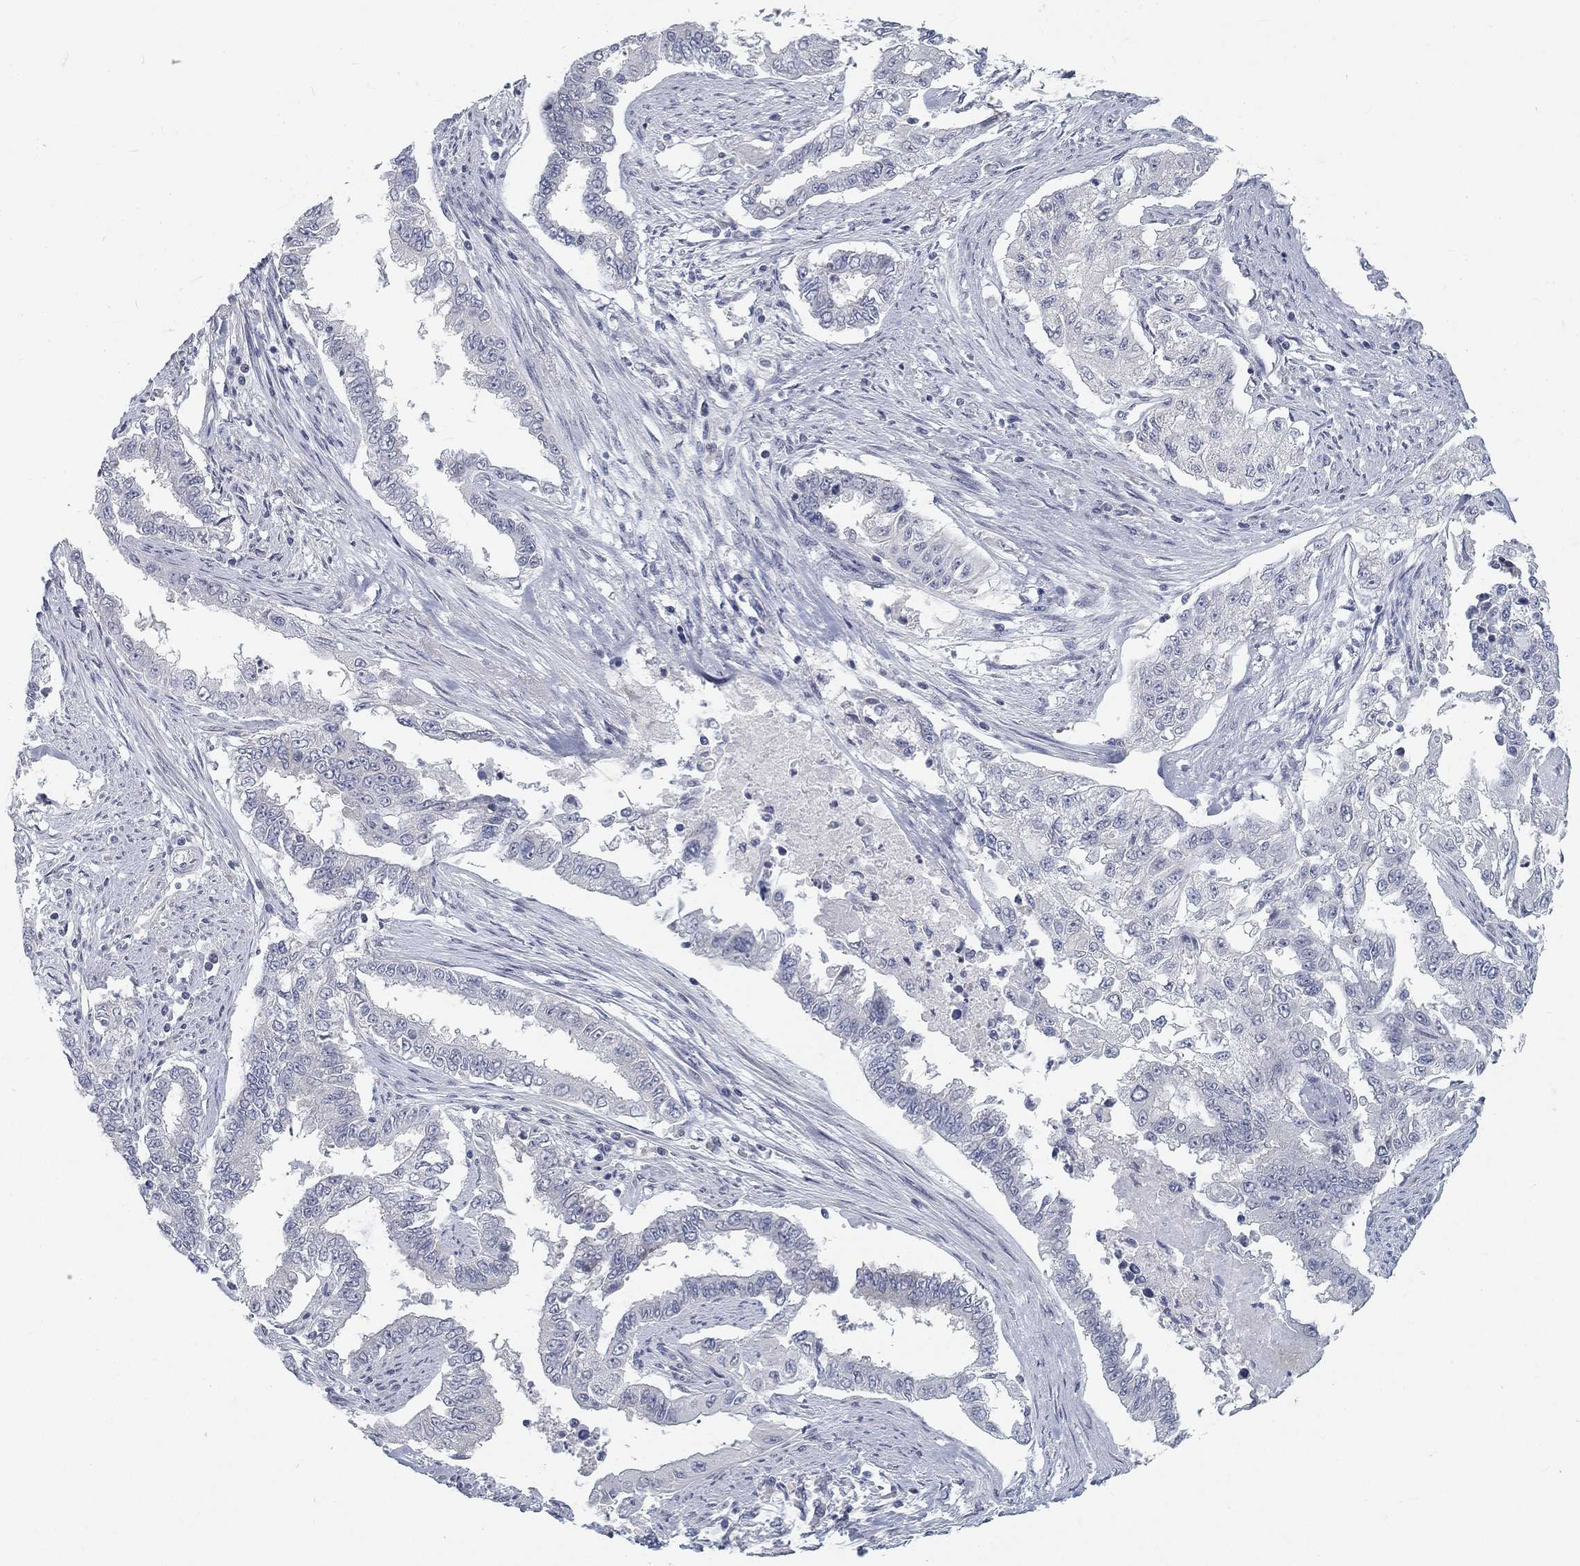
{"staining": {"intensity": "negative", "quantity": "none", "location": "none"}, "tissue": "endometrial cancer", "cell_type": "Tumor cells", "image_type": "cancer", "snomed": [{"axis": "morphology", "description": "Adenocarcinoma, NOS"}, {"axis": "topography", "description": "Uterus"}], "caption": "Tumor cells are negative for protein expression in human endometrial adenocarcinoma.", "gene": "ATP1A3", "patient": {"sex": "female", "age": 59}}